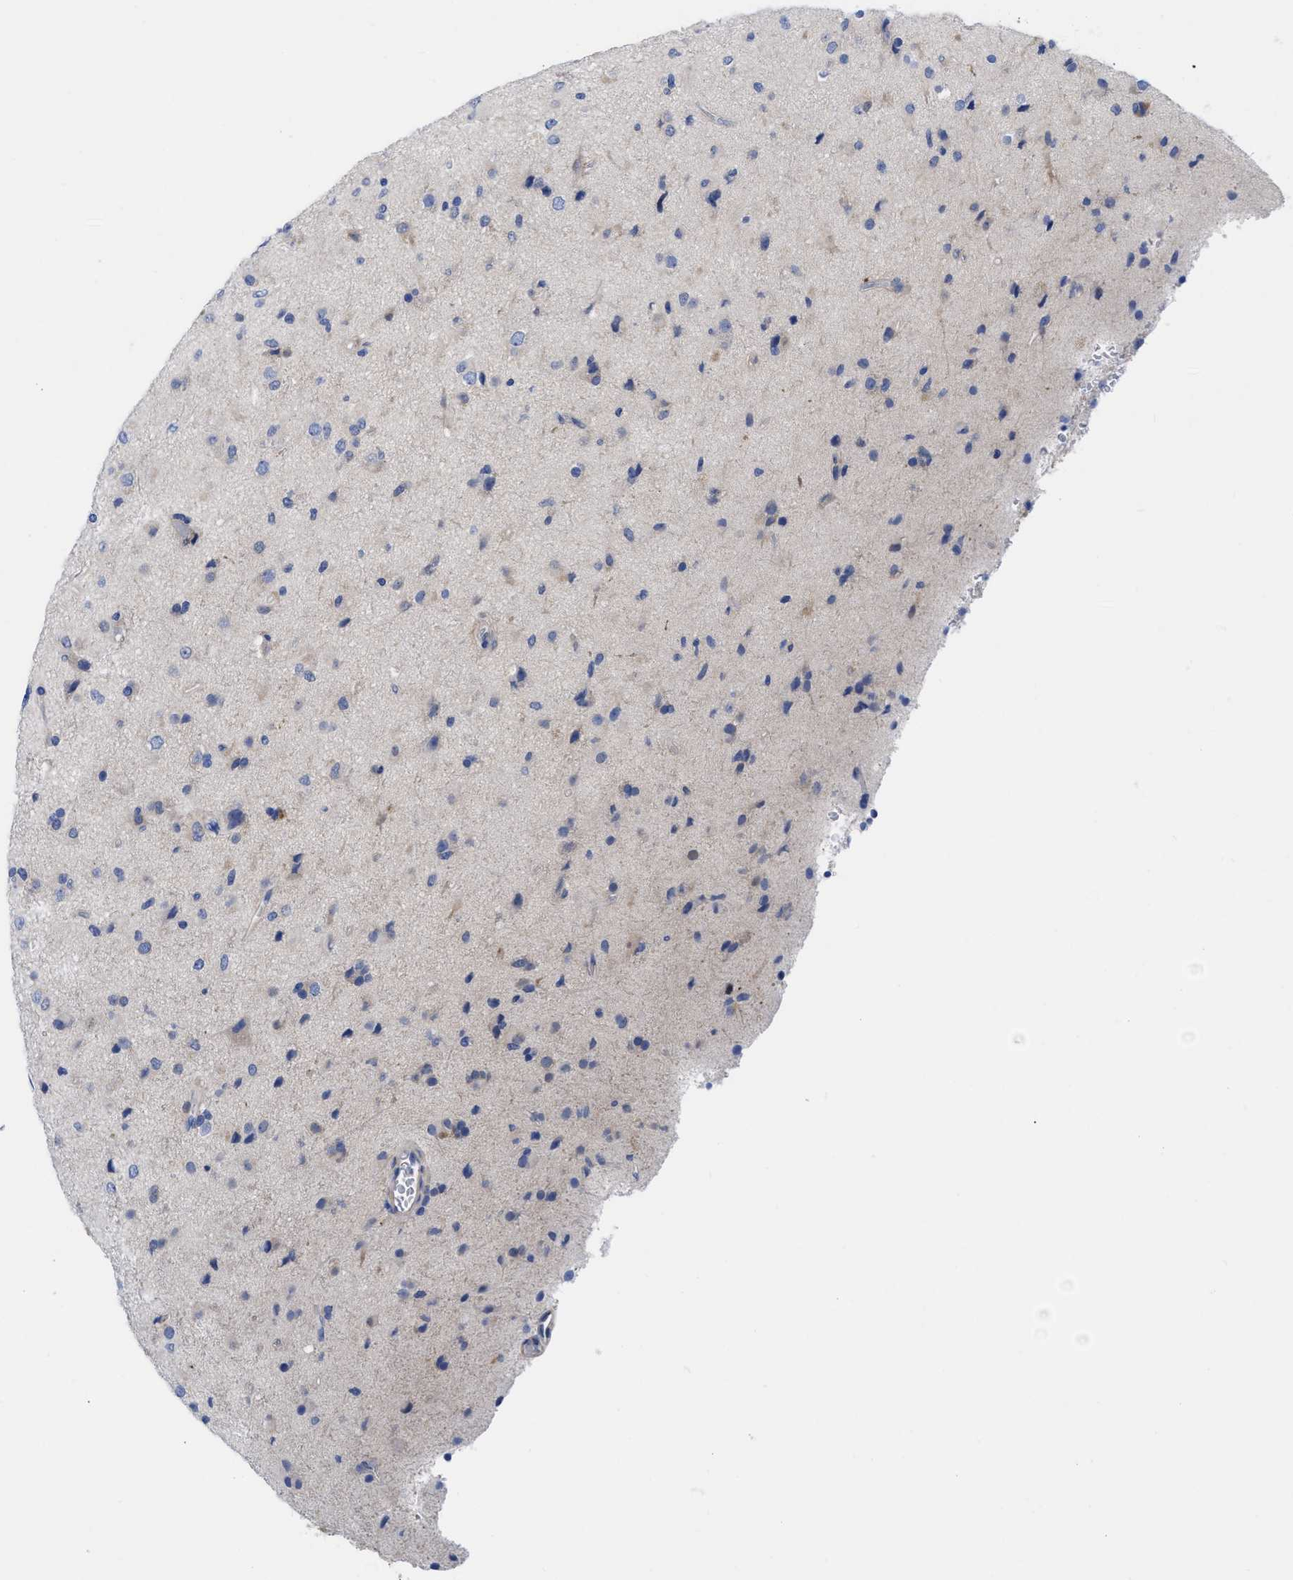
{"staining": {"intensity": "negative", "quantity": "none", "location": "none"}, "tissue": "glioma", "cell_type": "Tumor cells", "image_type": "cancer", "snomed": [{"axis": "morphology", "description": "Glioma, malignant, Low grade"}, {"axis": "topography", "description": "Brain"}], "caption": "Glioma was stained to show a protein in brown. There is no significant expression in tumor cells.", "gene": "RBKS", "patient": {"sex": "male", "age": 65}}